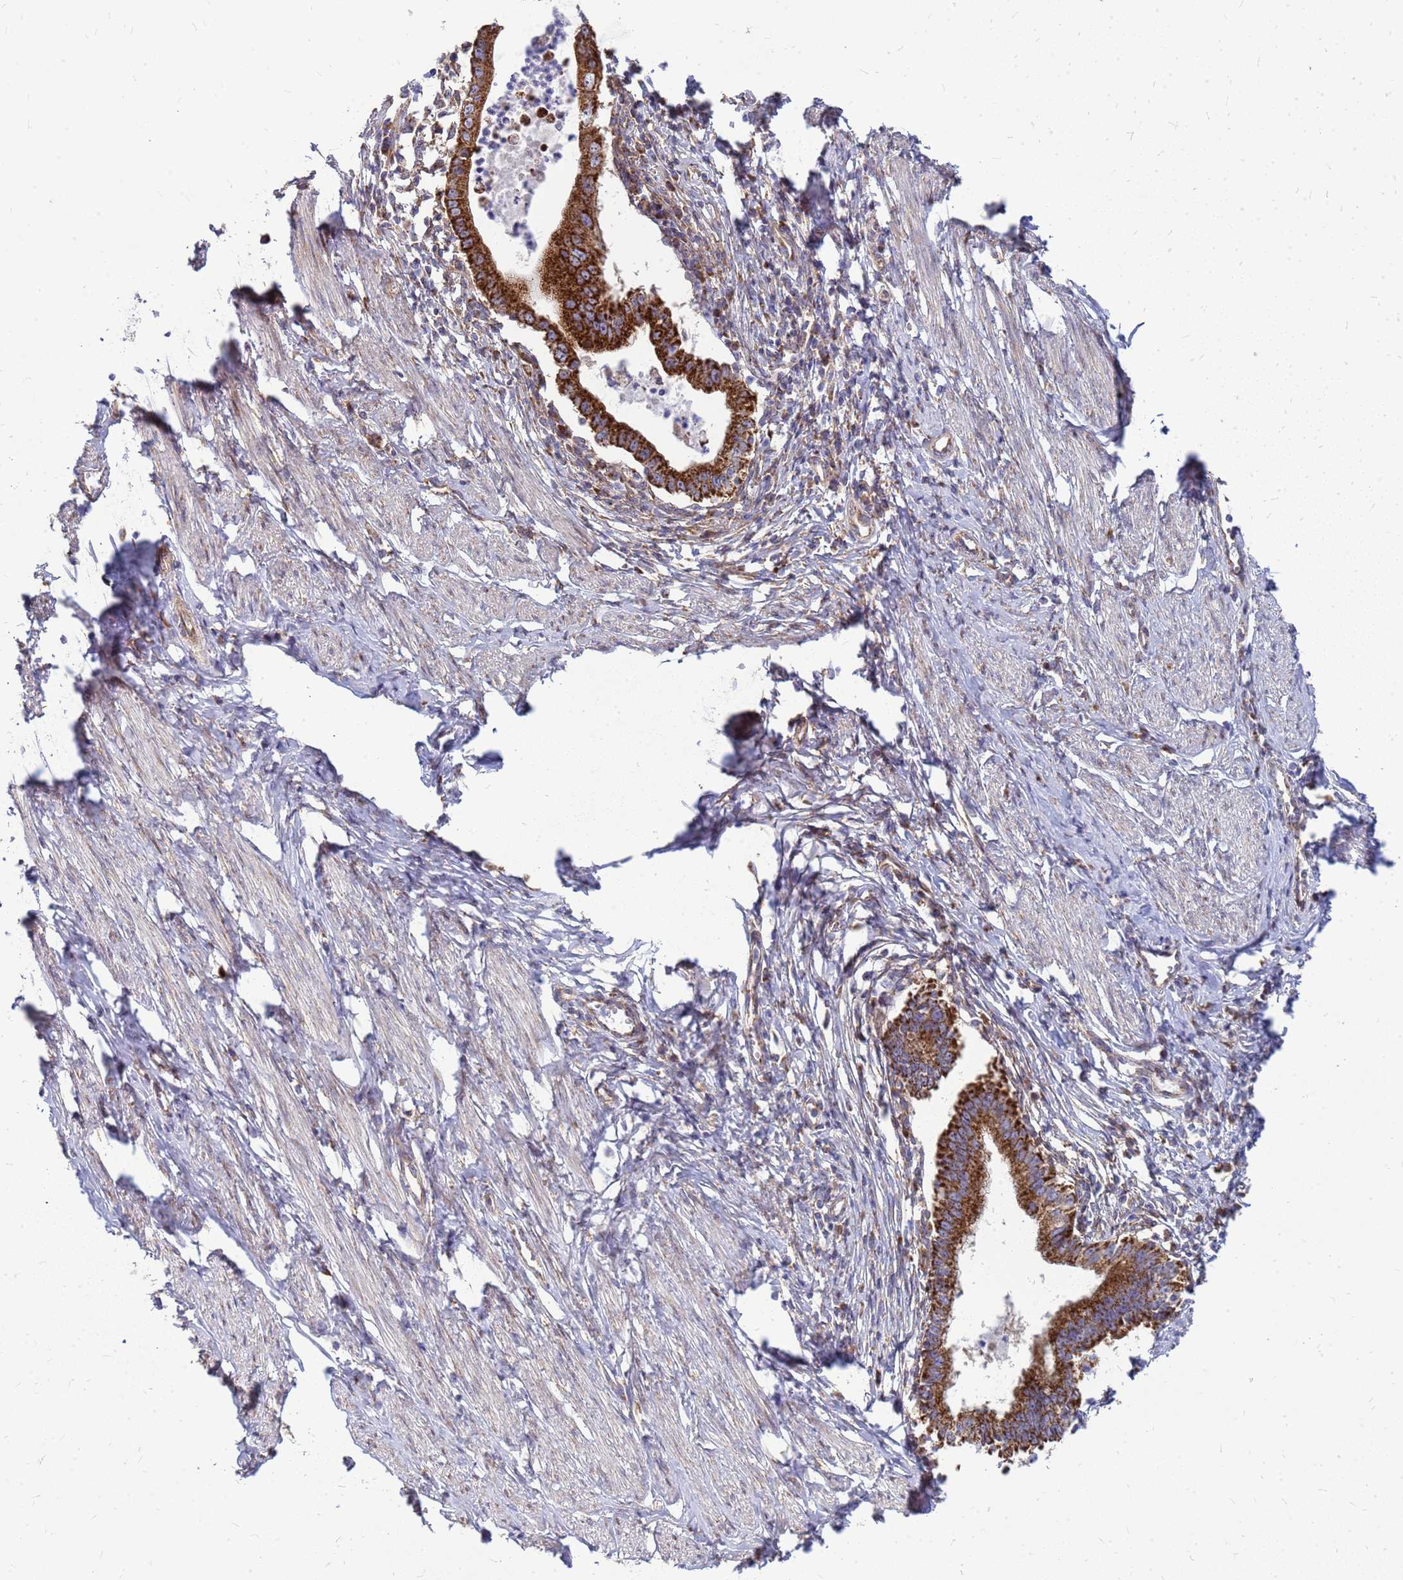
{"staining": {"intensity": "strong", "quantity": ">75%", "location": "cytoplasmic/membranous"}, "tissue": "cervical cancer", "cell_type": "Tumor cells", "image_type": "cancer", "snomed": [{"axis": "morphology", "description": "Adenocarcinoma, NOS"}, {"axis": "topography", "description": "Cervix"}], "caption": "DAB (3,3'-diaminobenzidine) immunohistochemical staining of human cervical adenocarcinoma demonstrates strong cytoplasmic/membranous protein staining in about >75% of tumor cells. The protein of interest is shown in brown color, while the nuclei are stained blue.", "gene": "FSTL4", "patient": {"sex": "female", "age": 36}}